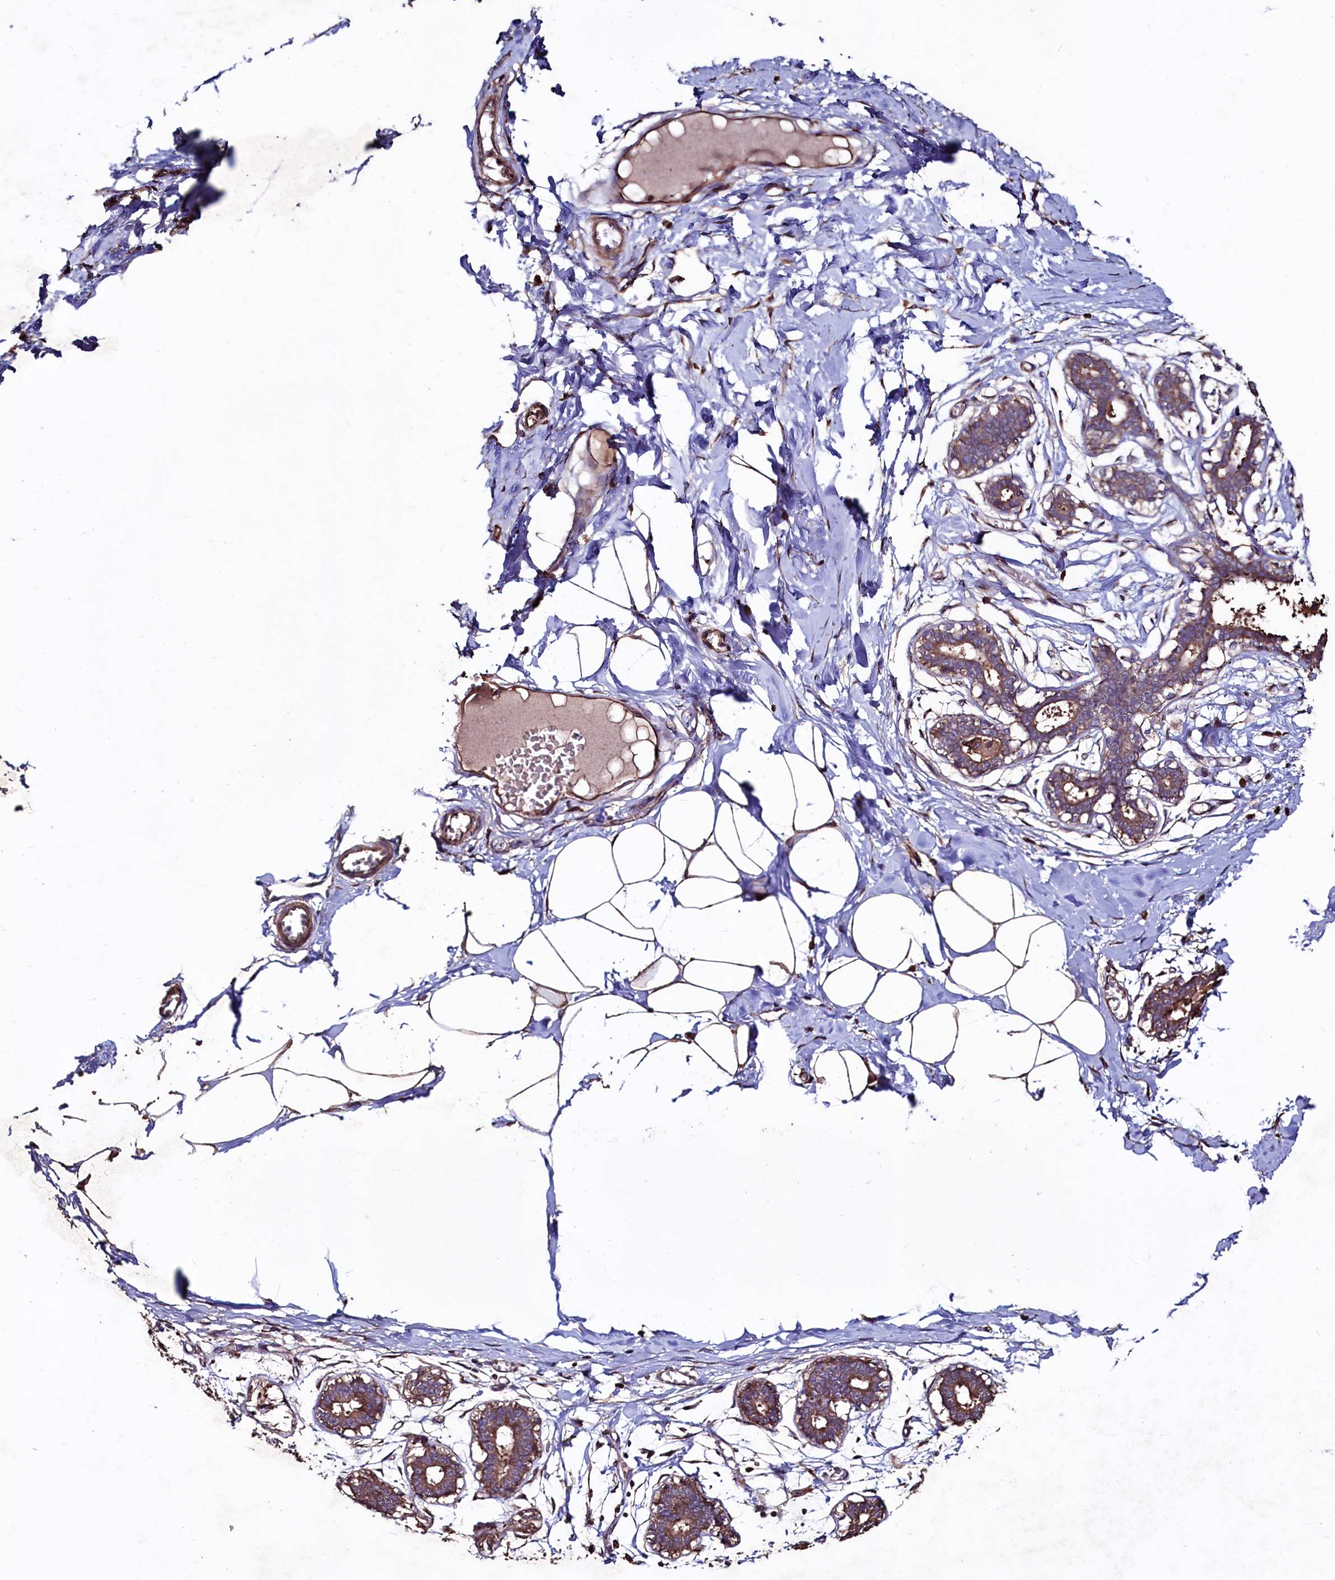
{"staining": {"intensity": "moderate", "quantity": ">75%", "location": "cytoplasmic/membranous"}, "tissue": "breast", "cell_type": "Adipocytes", "image_type": "normal", "snomed": [{"axis": "morphology", "description": "Normal tissue, NOS"}, {"axis": "topography", "description": "Breast"}], "caption": "Protein expression analysis of benign breast displays moderate cytoplasmic/membranous expression in approximately >75% of adipocytes.", "gene": "TMEM98", "patient": {"sex": "female", "age": 27}}